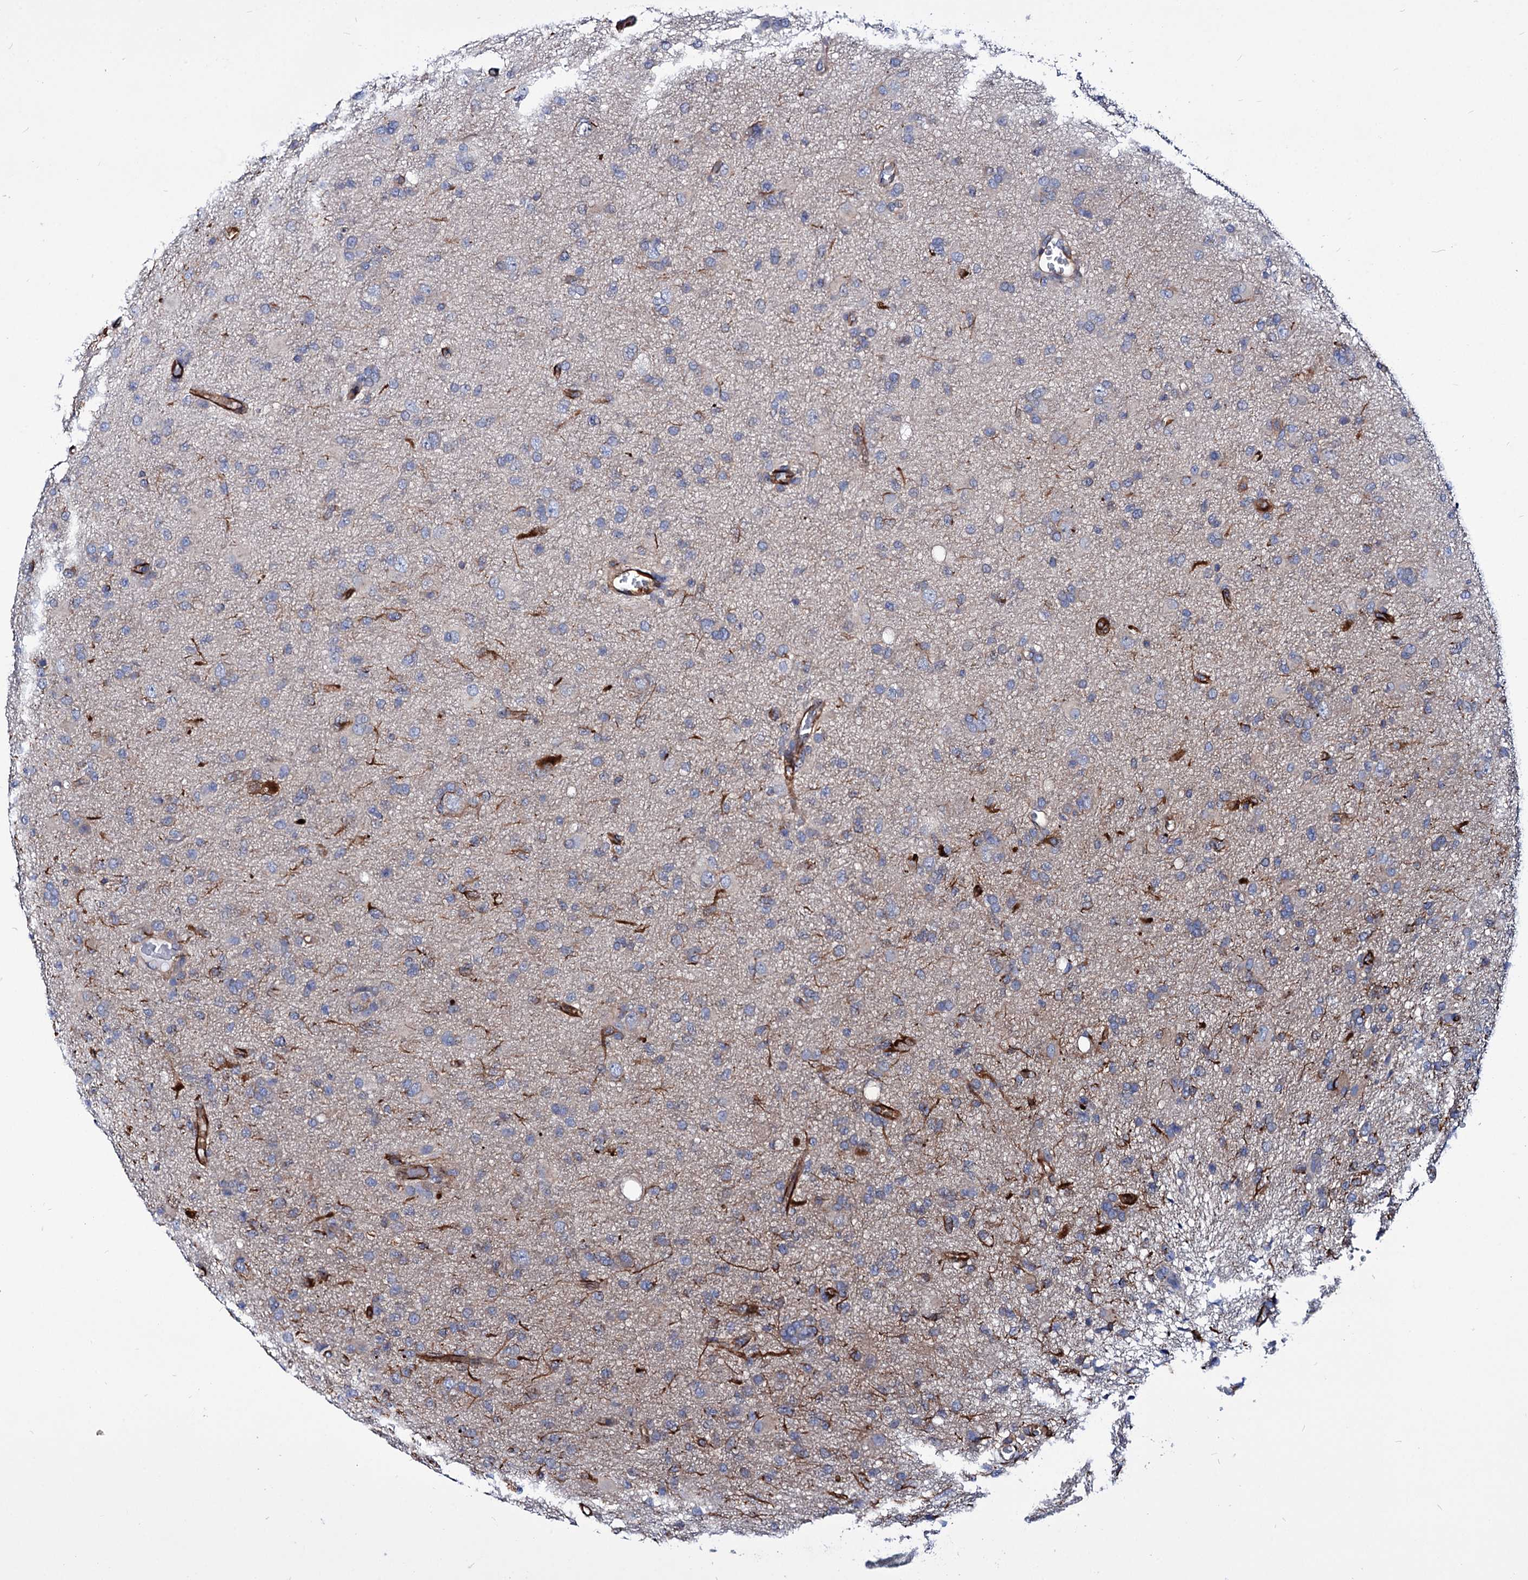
{"staining": {"intensity": "moderate", "quantity": "<25%", "location": "cytoplasmic/membranous"}, "tissue": "glioma", "cell_type": "Tumor cells", "image_type": "cancer", "snomed": [{"axis": "morphology", "description": "Glioma, malignant, High grade"}, {"axis": "topography", "description": "Brain"}], "caption": "Human malignant glioma (high-grade) stained with a protein marker displays moderate staining in tumor cells.", "gene": "AXL", "patient": {"sex": "female", "age": 57}}